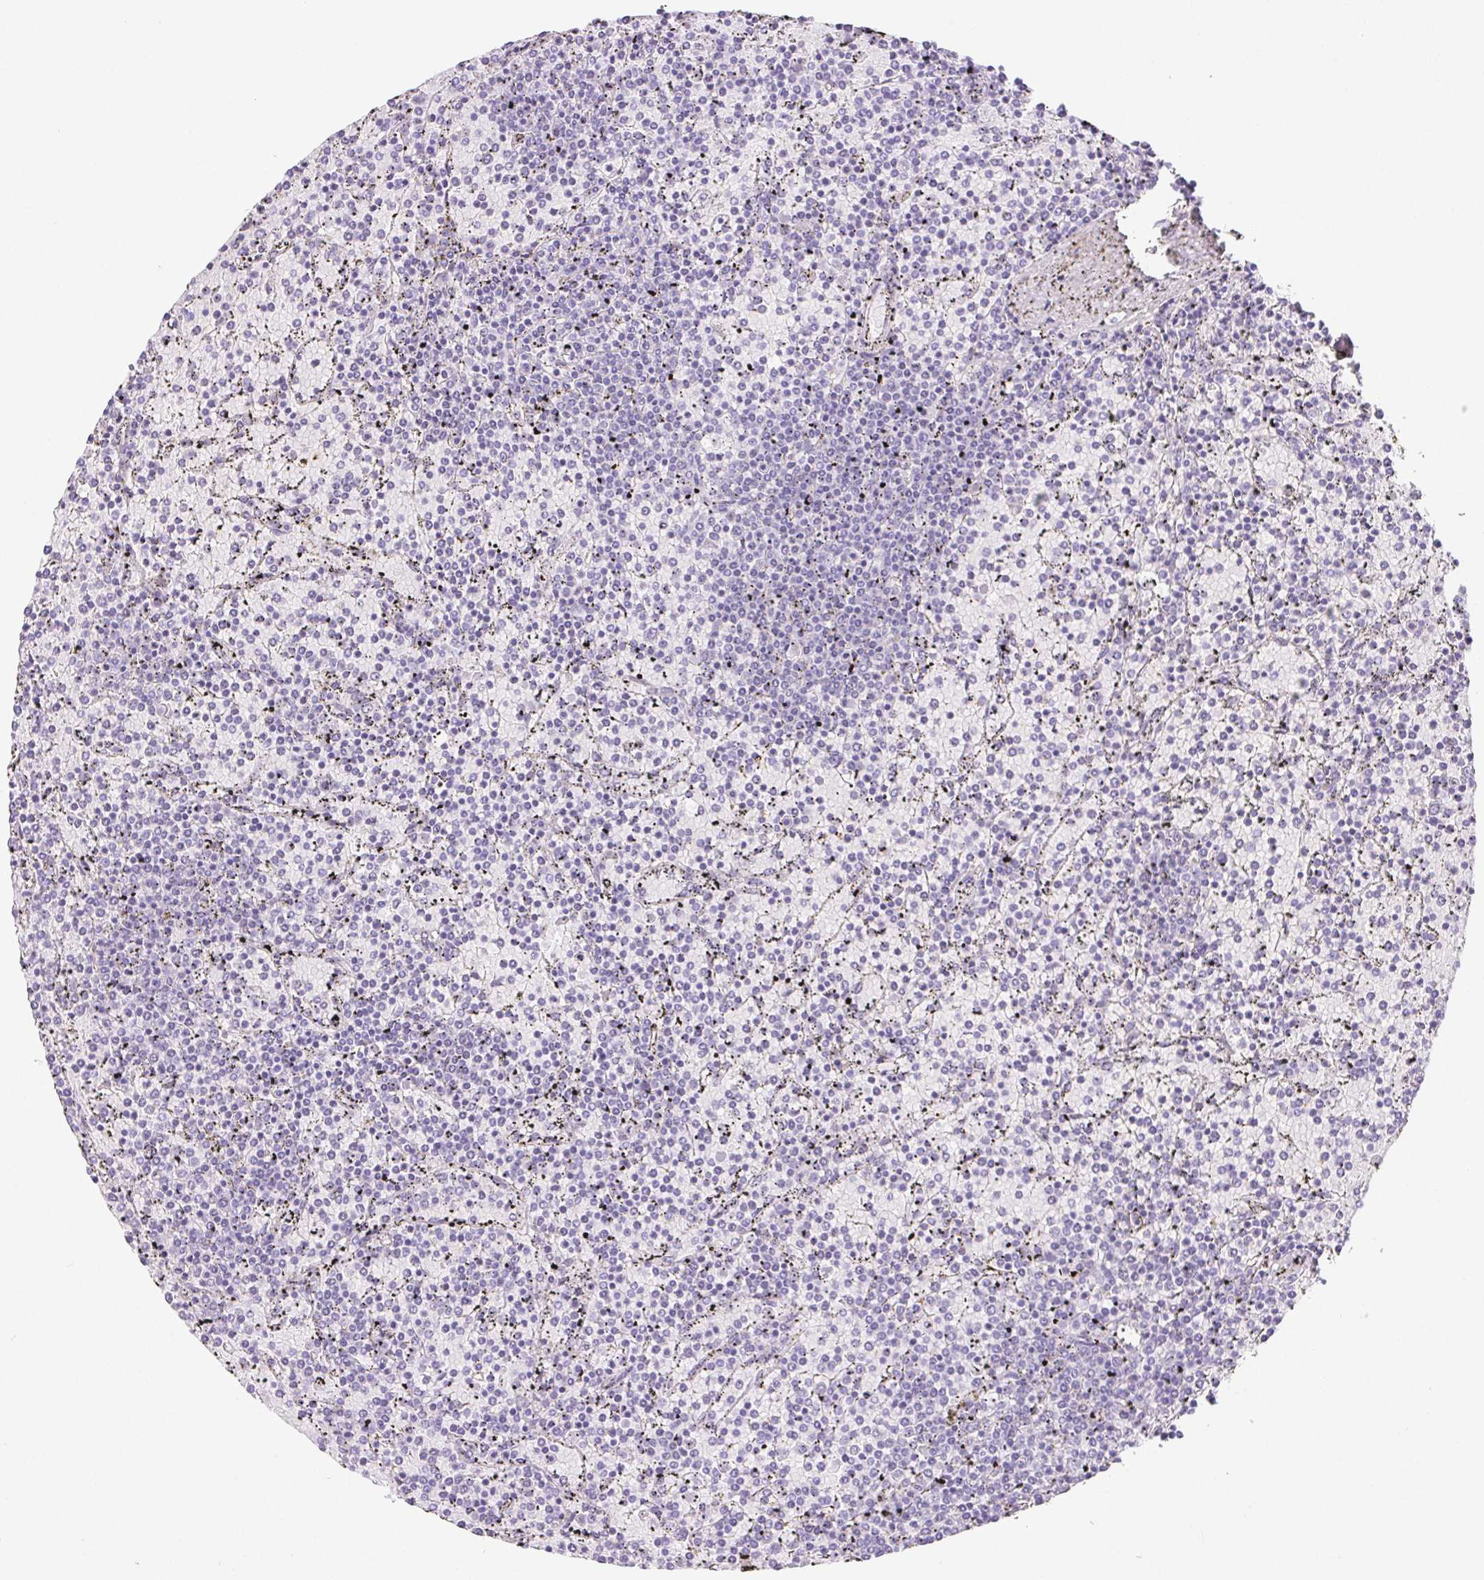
{"staining": {"intensity": "negative", "quantity": "none", "location": "none"}, "tissue": "lymphoma", "cell_type": "Tumor cells", "image_type": "cancer", "snomed": [{"axis": "morphology", "description": "Malignant lymphoma, non-Hodgkin's type, Low grade"}, {"axis": "topography", "description": "Spleen"}], "caption": "Tumor cells are negative for brown protein staining in low-grade malignant lymphoma, non-Hodgkin's type.", "gene": "PNLIP", "patient": {"sex": "female", "age": 77}}